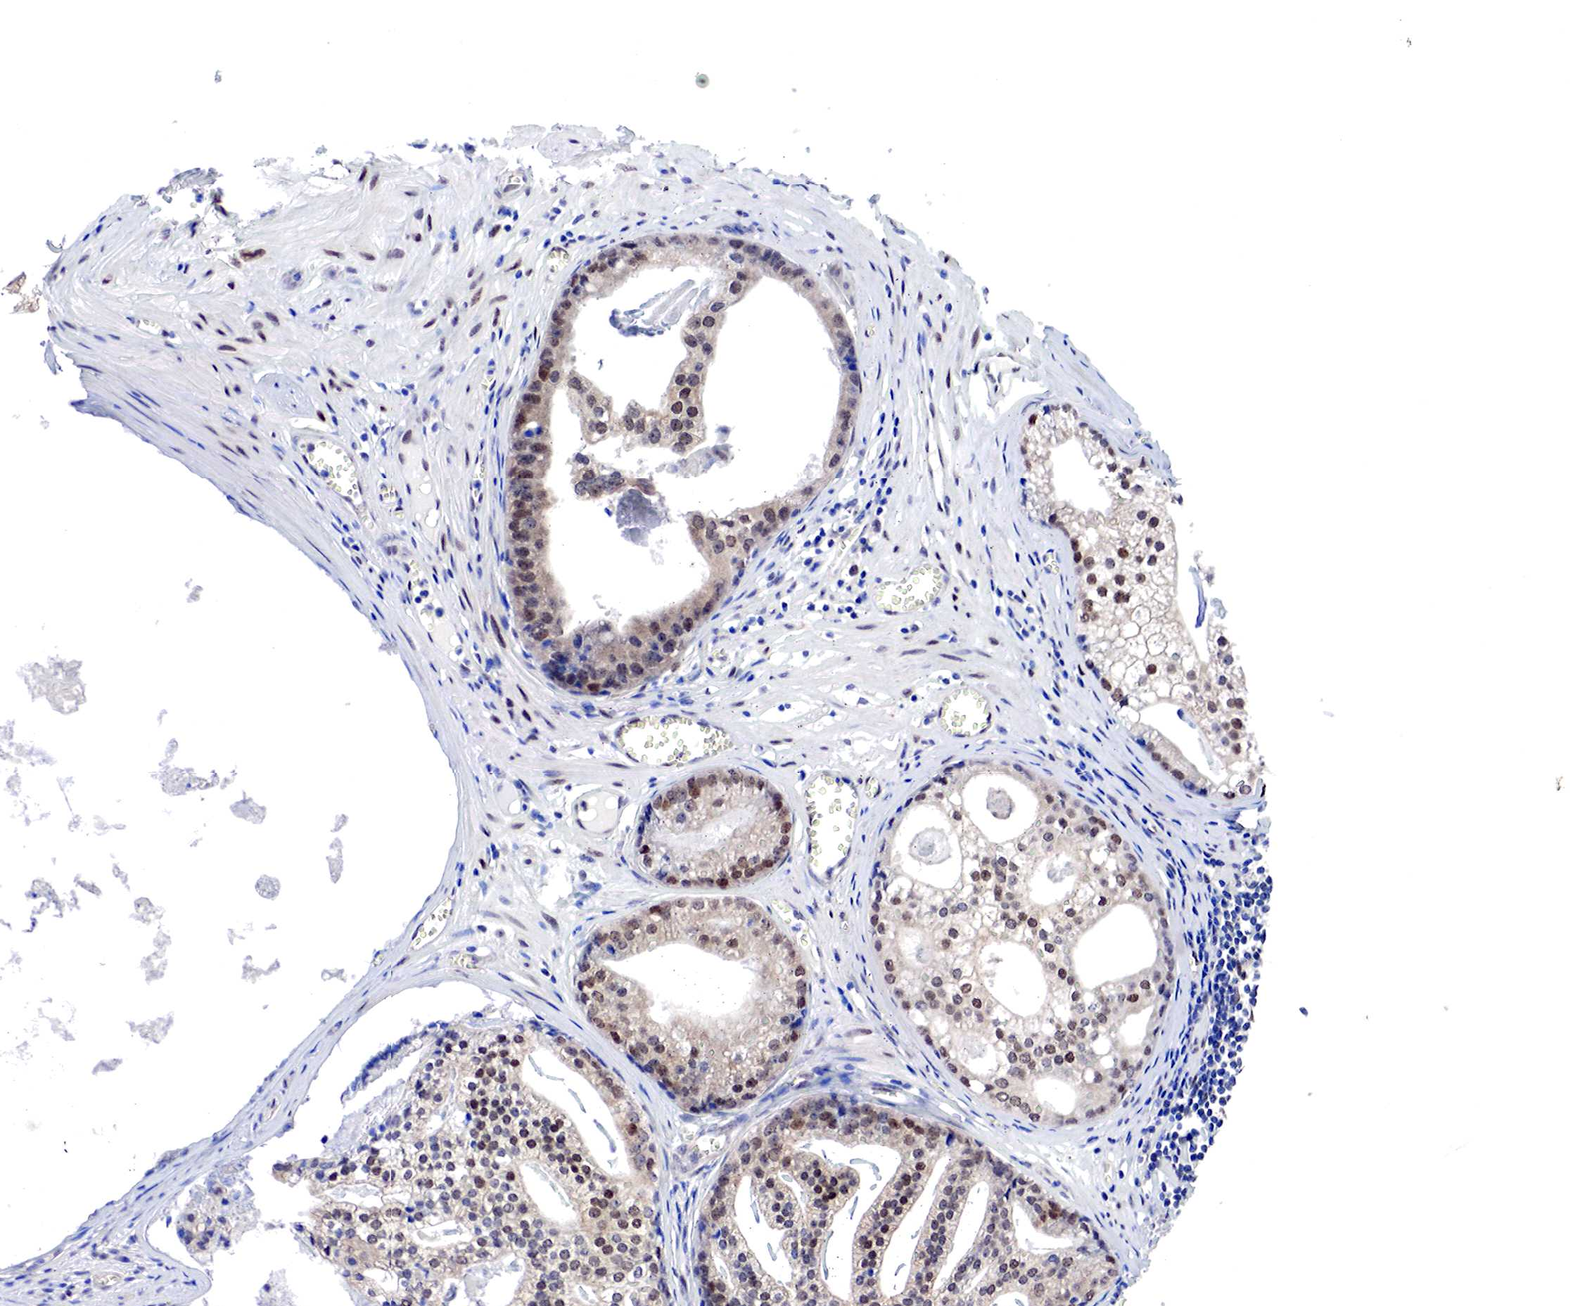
{"staining": {"intensity": "moderate", "quantity": ">75%", "location": "cytoplasmic/membranous,nuclear"}, "tissue": "prostate cancer", "cell_type": "Tumor cells", "image_type": "cancer", "snomed": [{"axis": "morphology", "description": "Adenocarcinoma, High grade"}, {"axis": "topography", "description": "Prostate"}], "caption": "Immunohistochemical staining of human prostate cancer reveals medium levels of moderate cytoplasmic/membranous and nuclear expression in approximately >75% of tumor cells.", "gene": "PABIR2", "patient": {"sex": "male", "age": 56}}